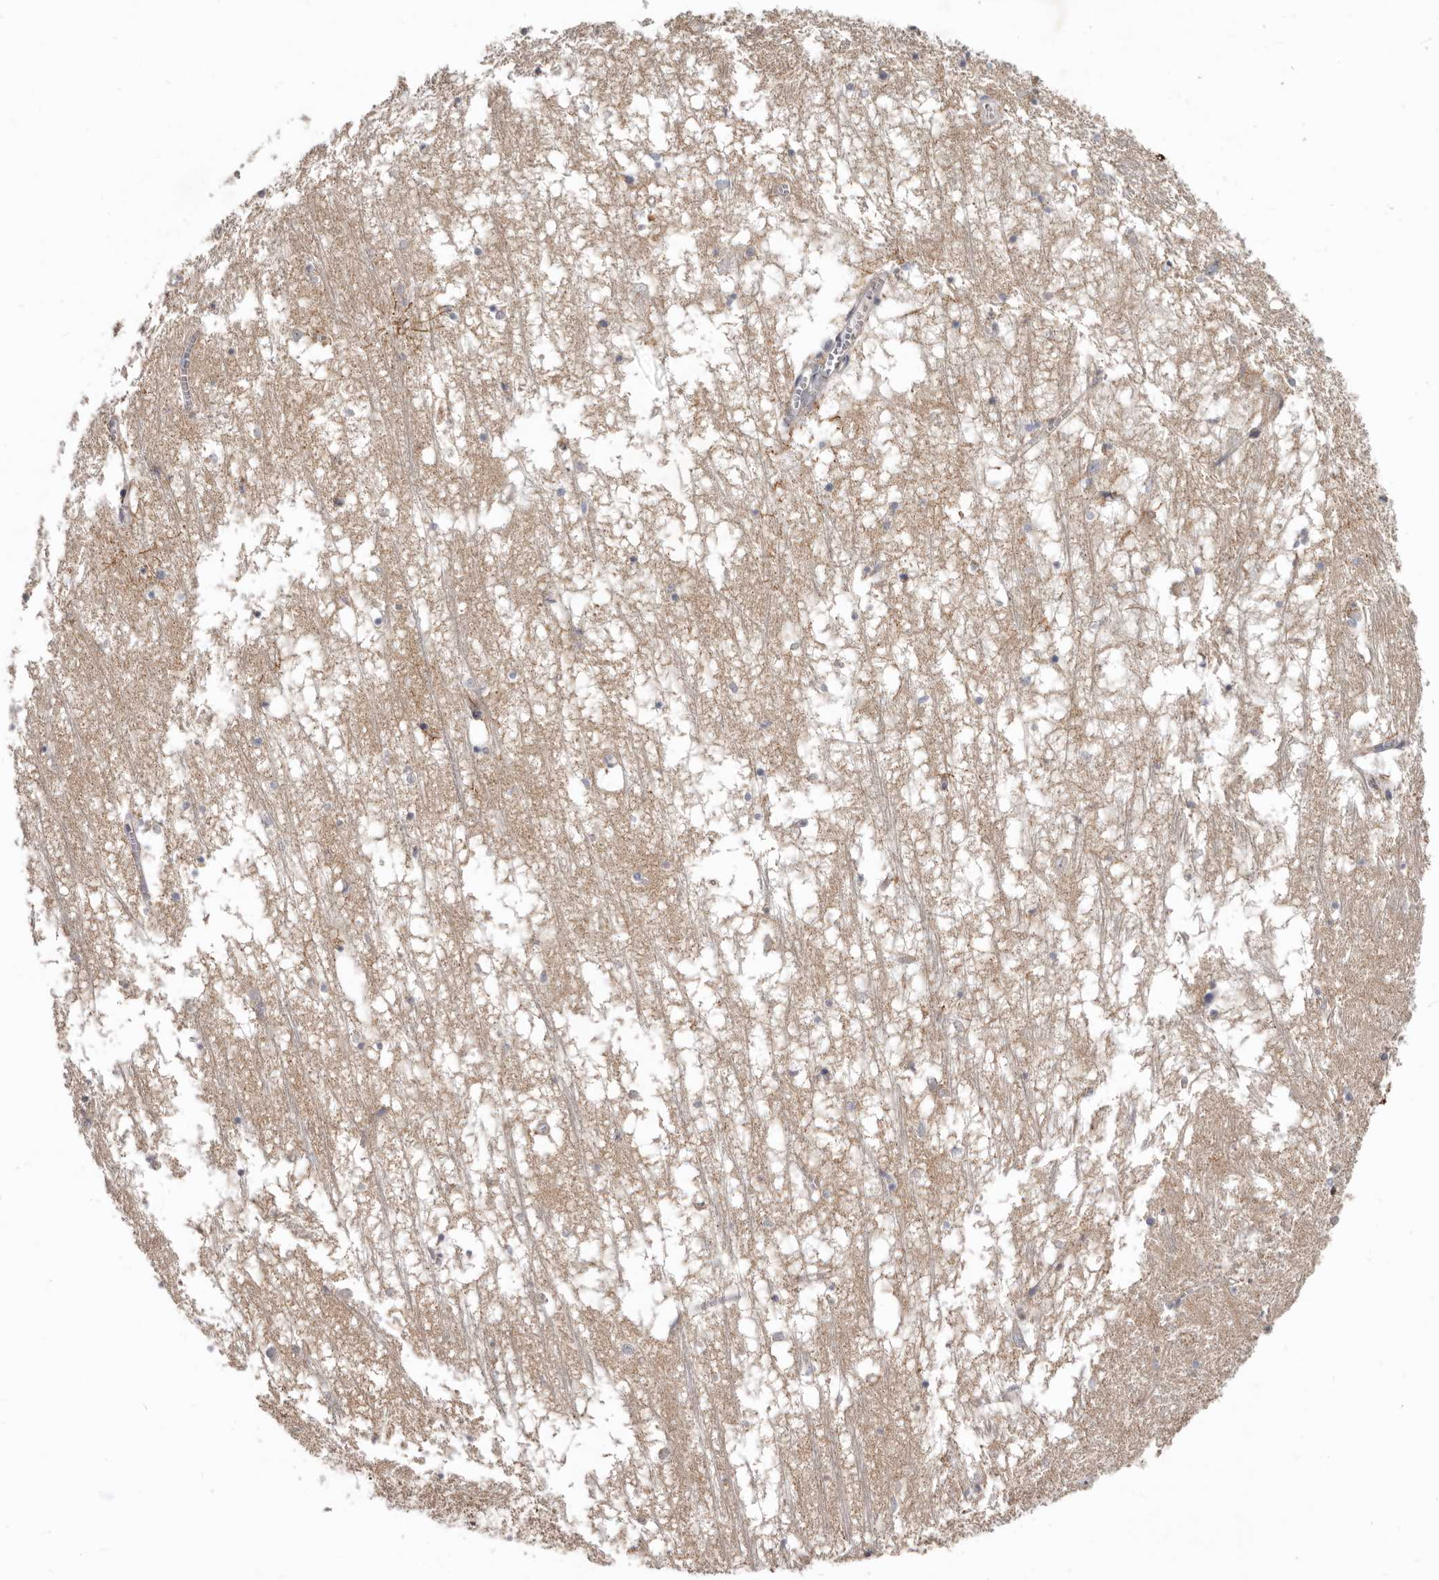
{"staining": {"intensity": "negative", "quantity": "none", "location": "none"}, "tissue": "hippocampus", "cell_type": "Glial cells", "image_type": "normal", "snomed": [{"axis": "morphology", "description": "Normal tissue, NOS"}, {"axis": "topography", "description": "Hippocampus"}], "caption": "A micrograph of hippocampus stained for a protein exhibits no brown staining in glial cells.", "gene": "SMC4", "patient": {"sex": "male", "age": 70}}